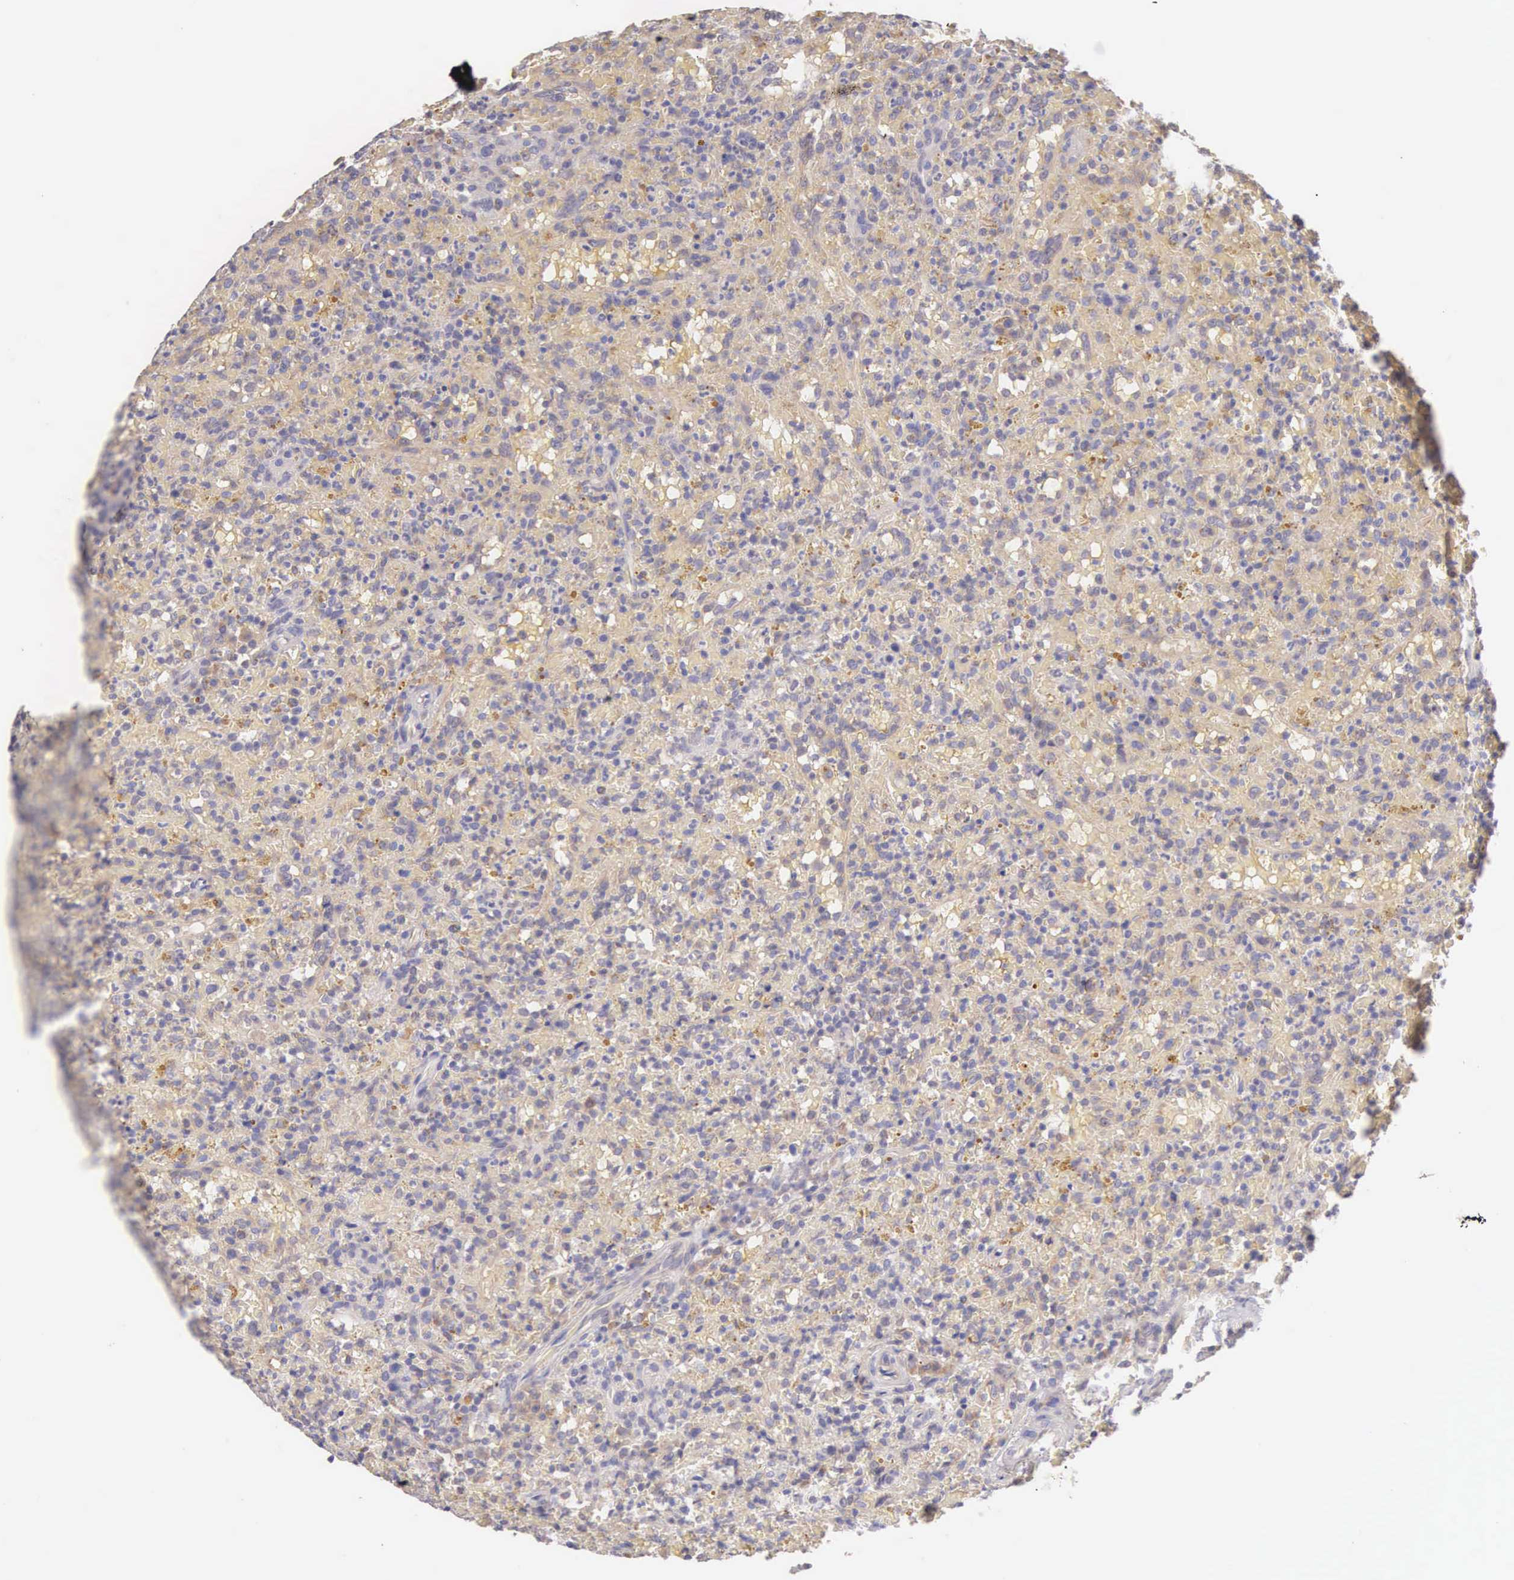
{"staining": {"intensity": "weak", "quantity": "<25%", "location": "cytoplasmic/membranous"}, "tissue": "lymphoma", "cell_type": "Tumor cells", "image_type": "cancer", "snomed": [{"axis": "morphology", "description": "Malignant lymphoma, non-Hodgkin's type, High grade"}, {"axis": "topography", "description": "Spleen"}, {"axis": "topography", "description": "Lymph node"}], "caption": "Immunohistochemistry micrograph of neoplastic tissue: human lymphoma stained with DAB demonstrates no significant protein staining in tumor cells. (DAB (3,3'-diaminobenzidine) IHC, high magnification).", "gene": "NSDHL", "patient": {"sex": "female", "age": 70}}